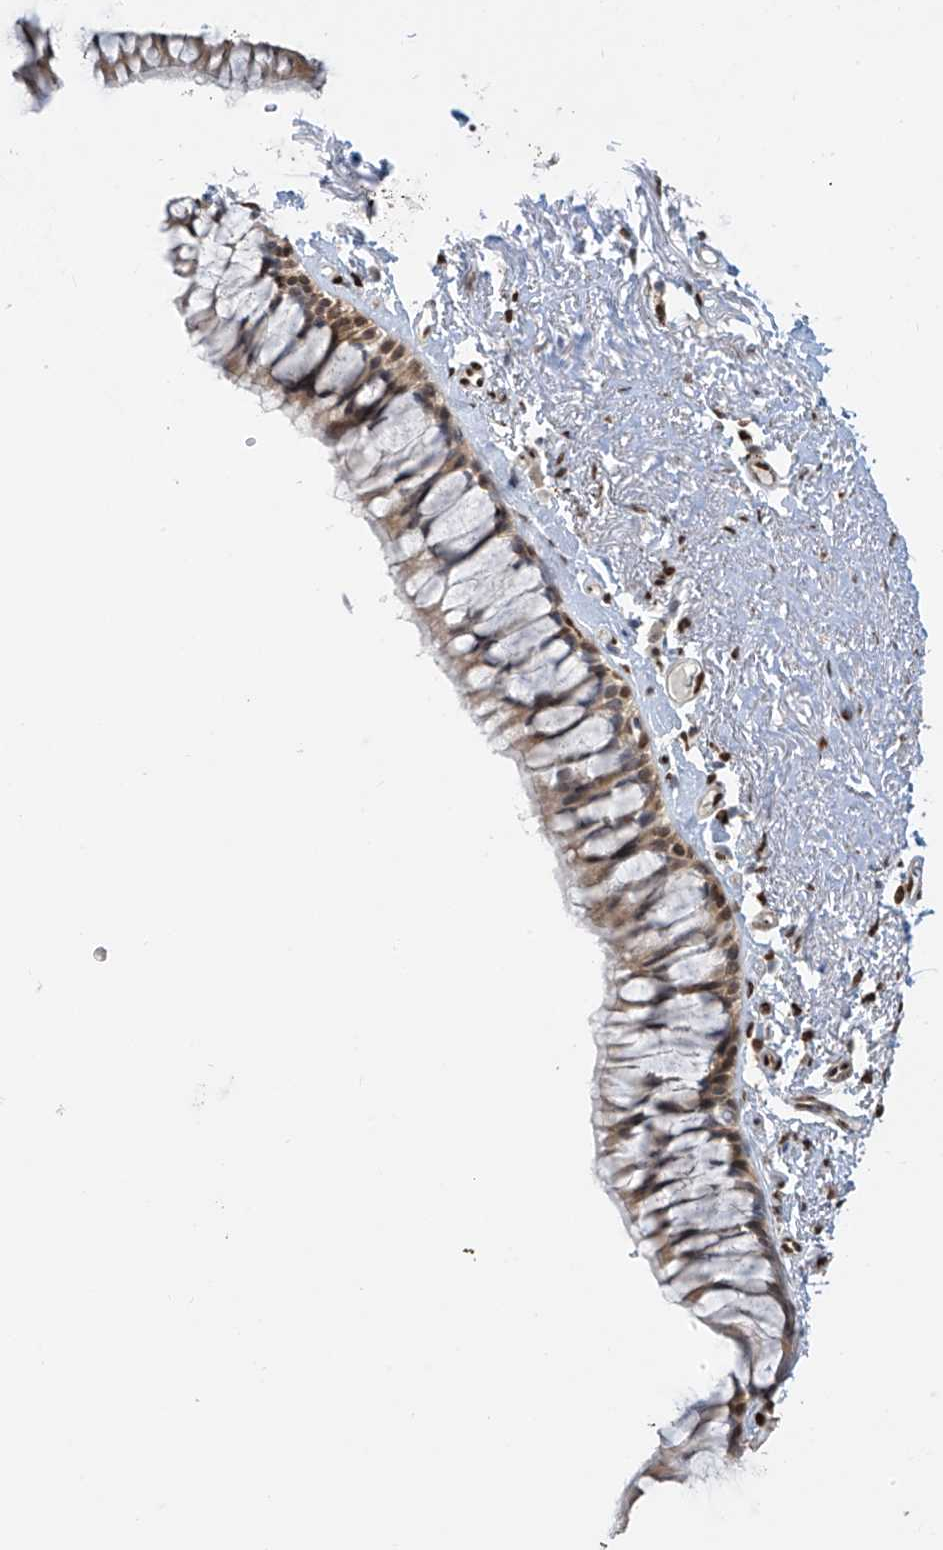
{"staining": {"intensity": "moderate", "quantity": "25%-75%", "location": "cytoplasmic/membranous"}, "tissue": "bronchus", "cell_type": "Respiratory epithelial cells", "image_type": "normal", "snomed": [{"axis": "morphology", "description": "Normal tissue, NOS"}, {"axis": "topography", "description": "Cartilage tissue"}, {"axis": "topography", "description": "Bronchus"}], "caption": "This is a histology image of IHC staining of normal bronchus, which shows moderate expression in the cytoplasmic/membranous of respiratory epithelial cells.", "gene": "PM20D2", "patient": {"sex": "female", "age": 73}}